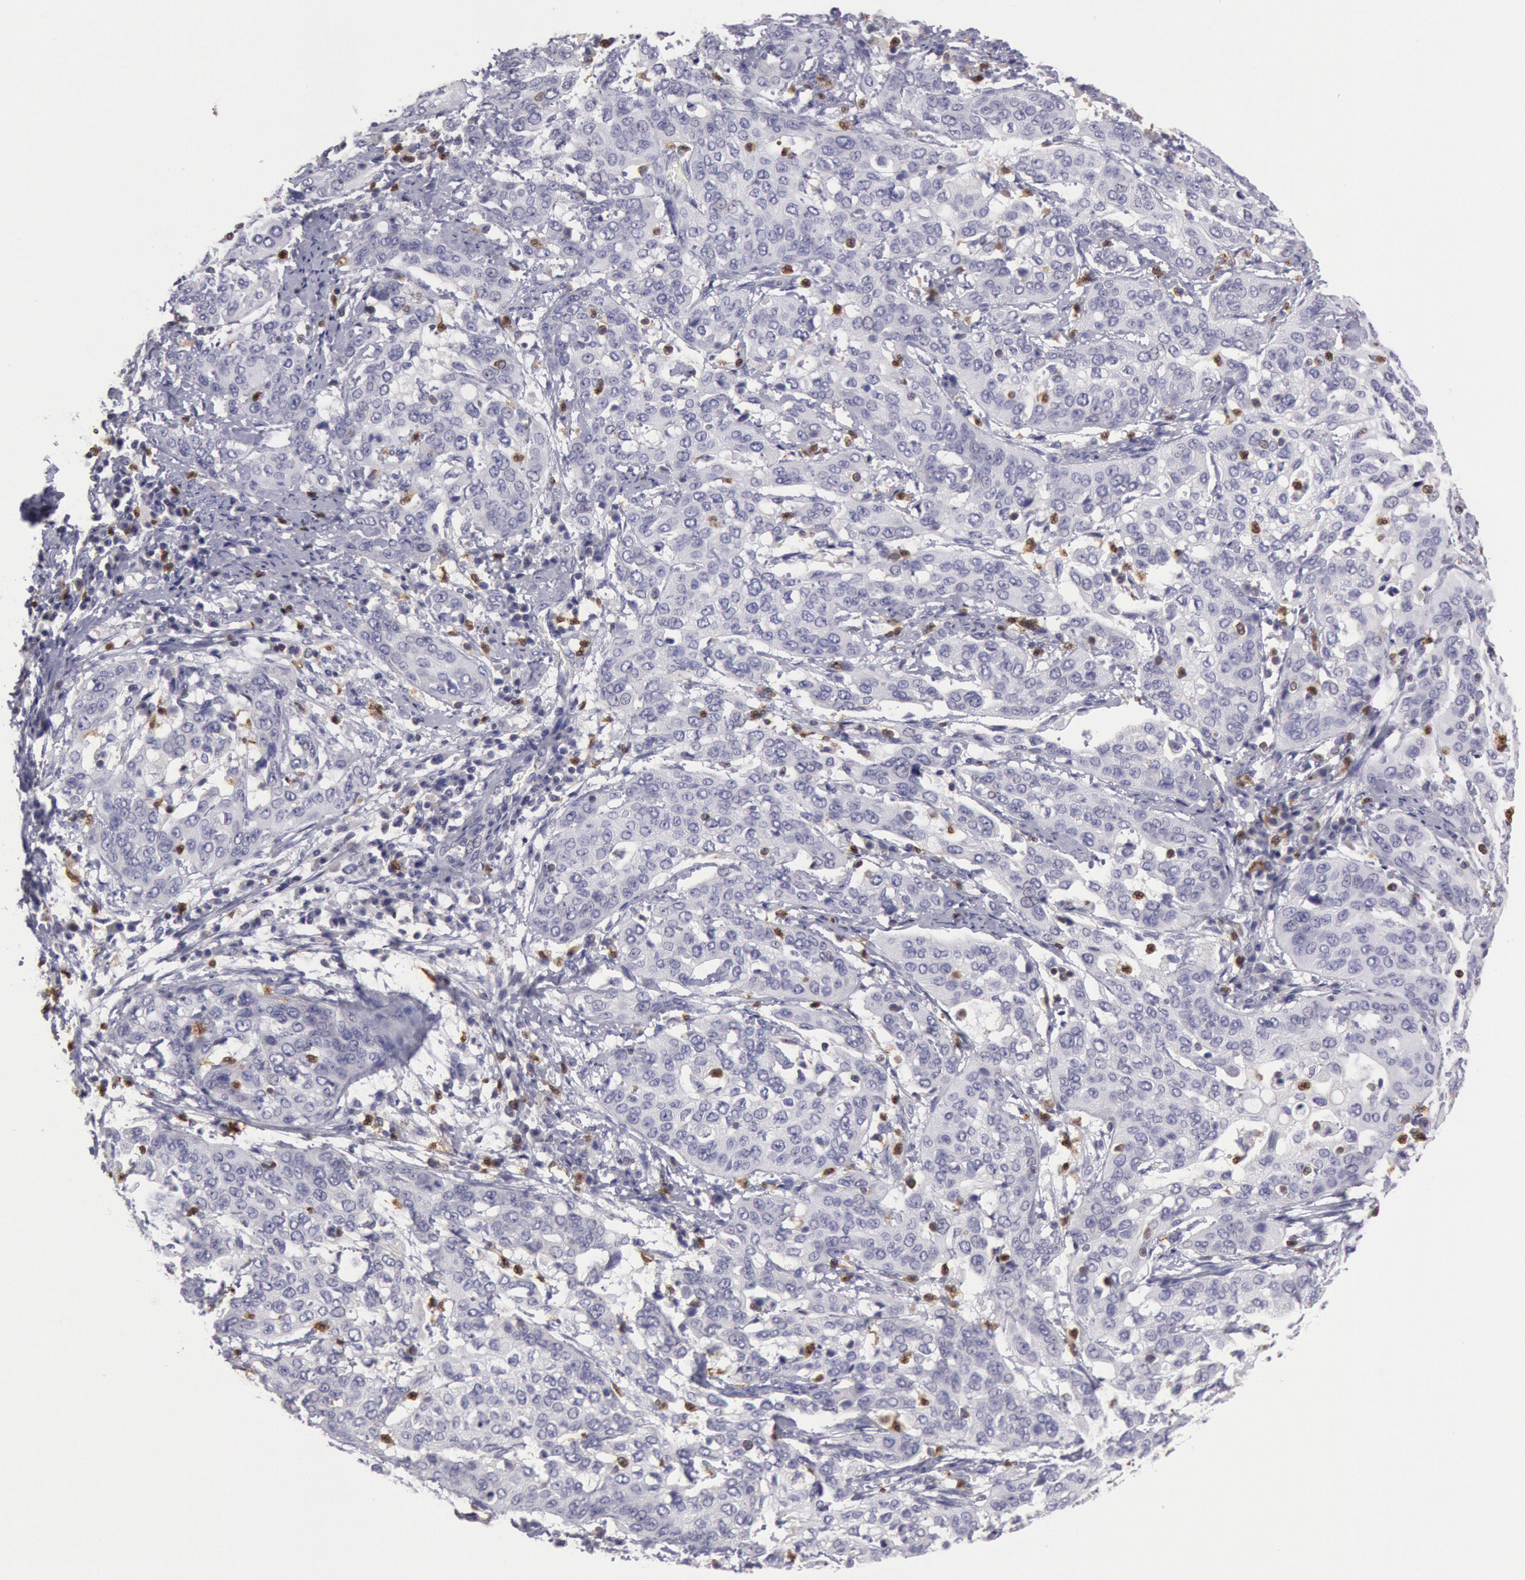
{"staining": {"intensity": "negative", "quantity": "none", "location": "none"}, "tissue": "cervical cancer", "cell_type": "Tumor cells", "image_type": "cancer", "snomed": [{"axis": "morphology", "description": "Squamous cell carcinoma, NOS"}, {"axis": "topography", "description": "Cervix"}], "caption": "IHC histopathology image of neoplastic tissue: cervical cancer (squamous cell carcinoma) stained with DAB (3,3'-diaminobenzidine) exhibits no significant protein staining in tumor cells.", "gene": "RAB27A", "patient": {"sex": "female", "age": 41}}